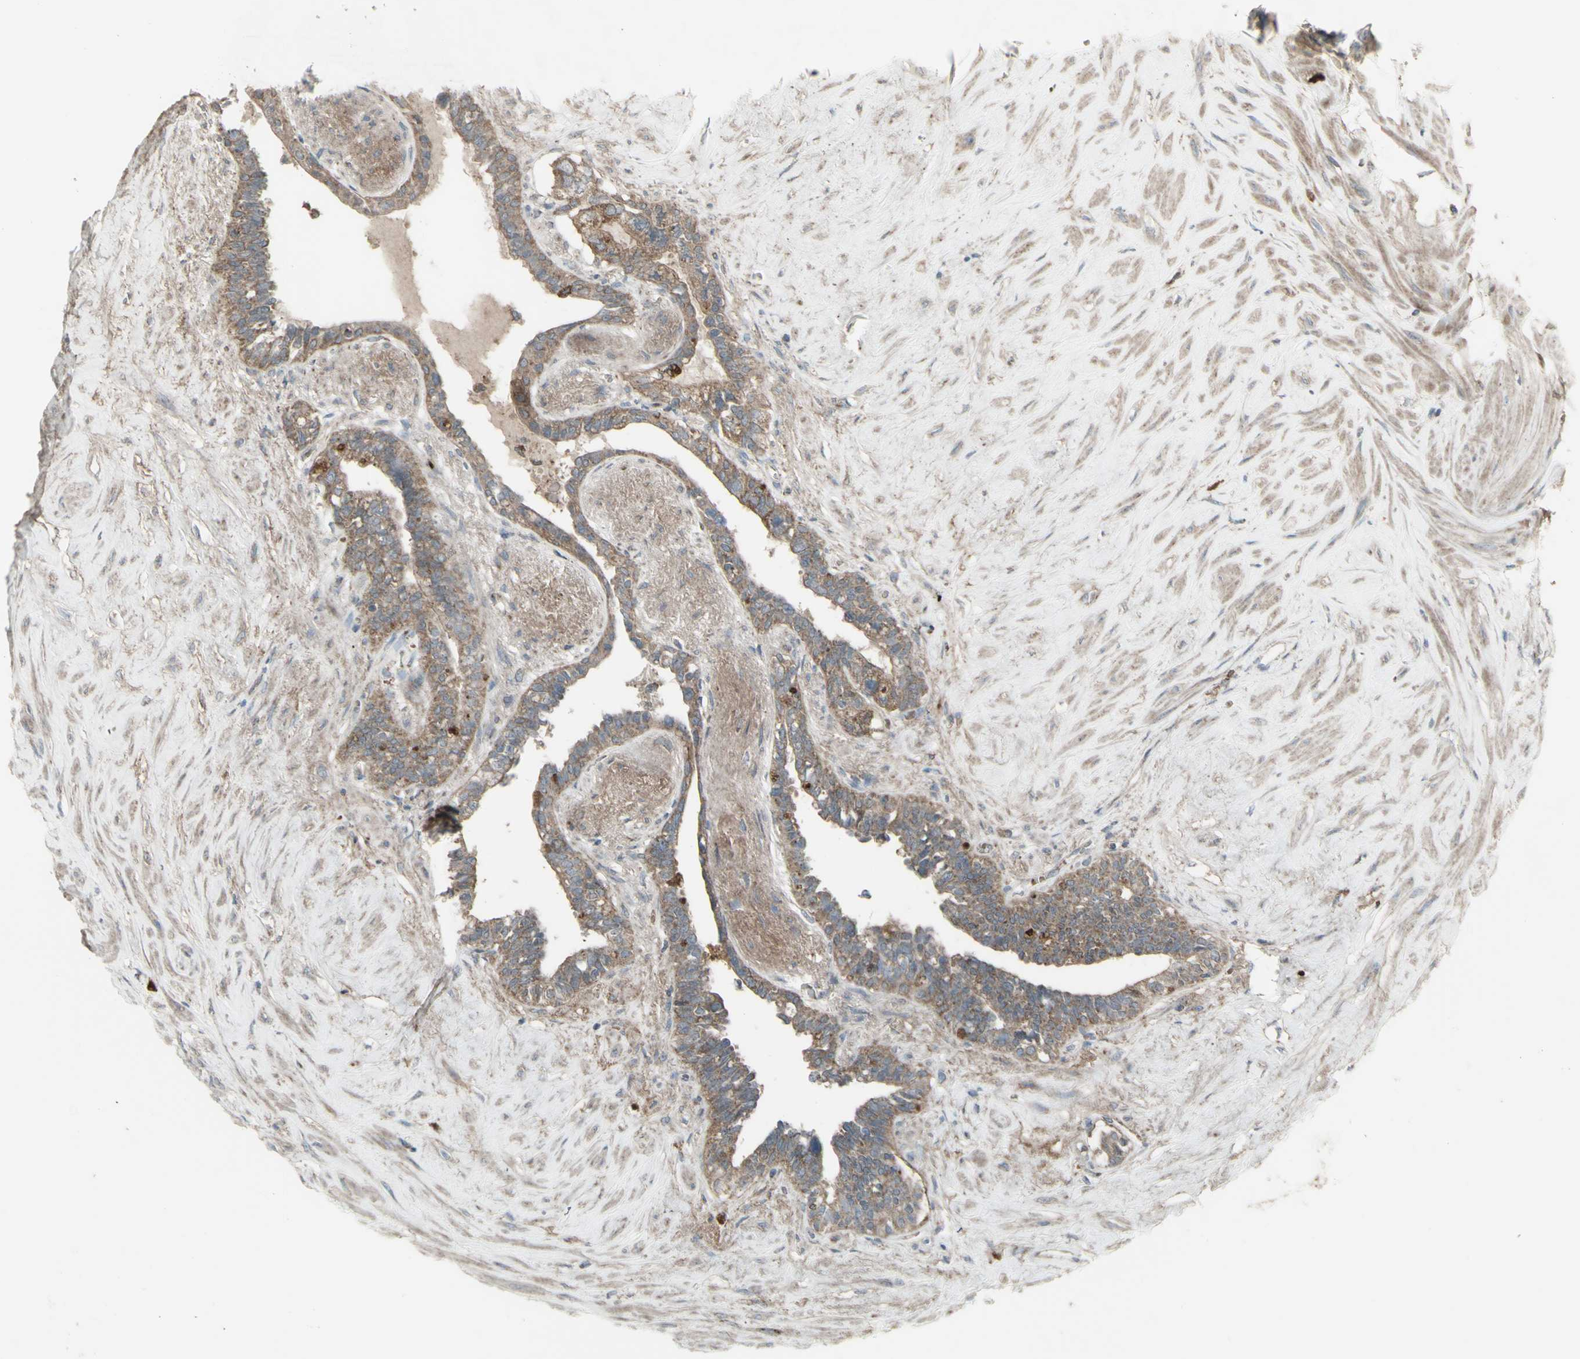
{"staining": {"intensity": "moderate", "quantity": ">75%", "location": "cytoplasmic/membranous"}, "tissue": "seminal vesicle", "cell_type": "Glandular cells", "image_type": "normal", "snomed": [{"axis": "morphology", "description": "Normal tissue, NOS"}, {"axis": "topography", "description": "Seminal veicle"}], "caption": "Protein analysis of unremarkable seminal vesicle reveals moderate cytoplasmic/membranous expression in about >75% of glandular cells. Using DAB (3,3'-diaminobenzidine) (brown) and hematoxylin (blue) stains, captured at high magnification using brightfield microscopy.", "gene": "SHC1", "patient": {"sex": "male", "age": 63}}